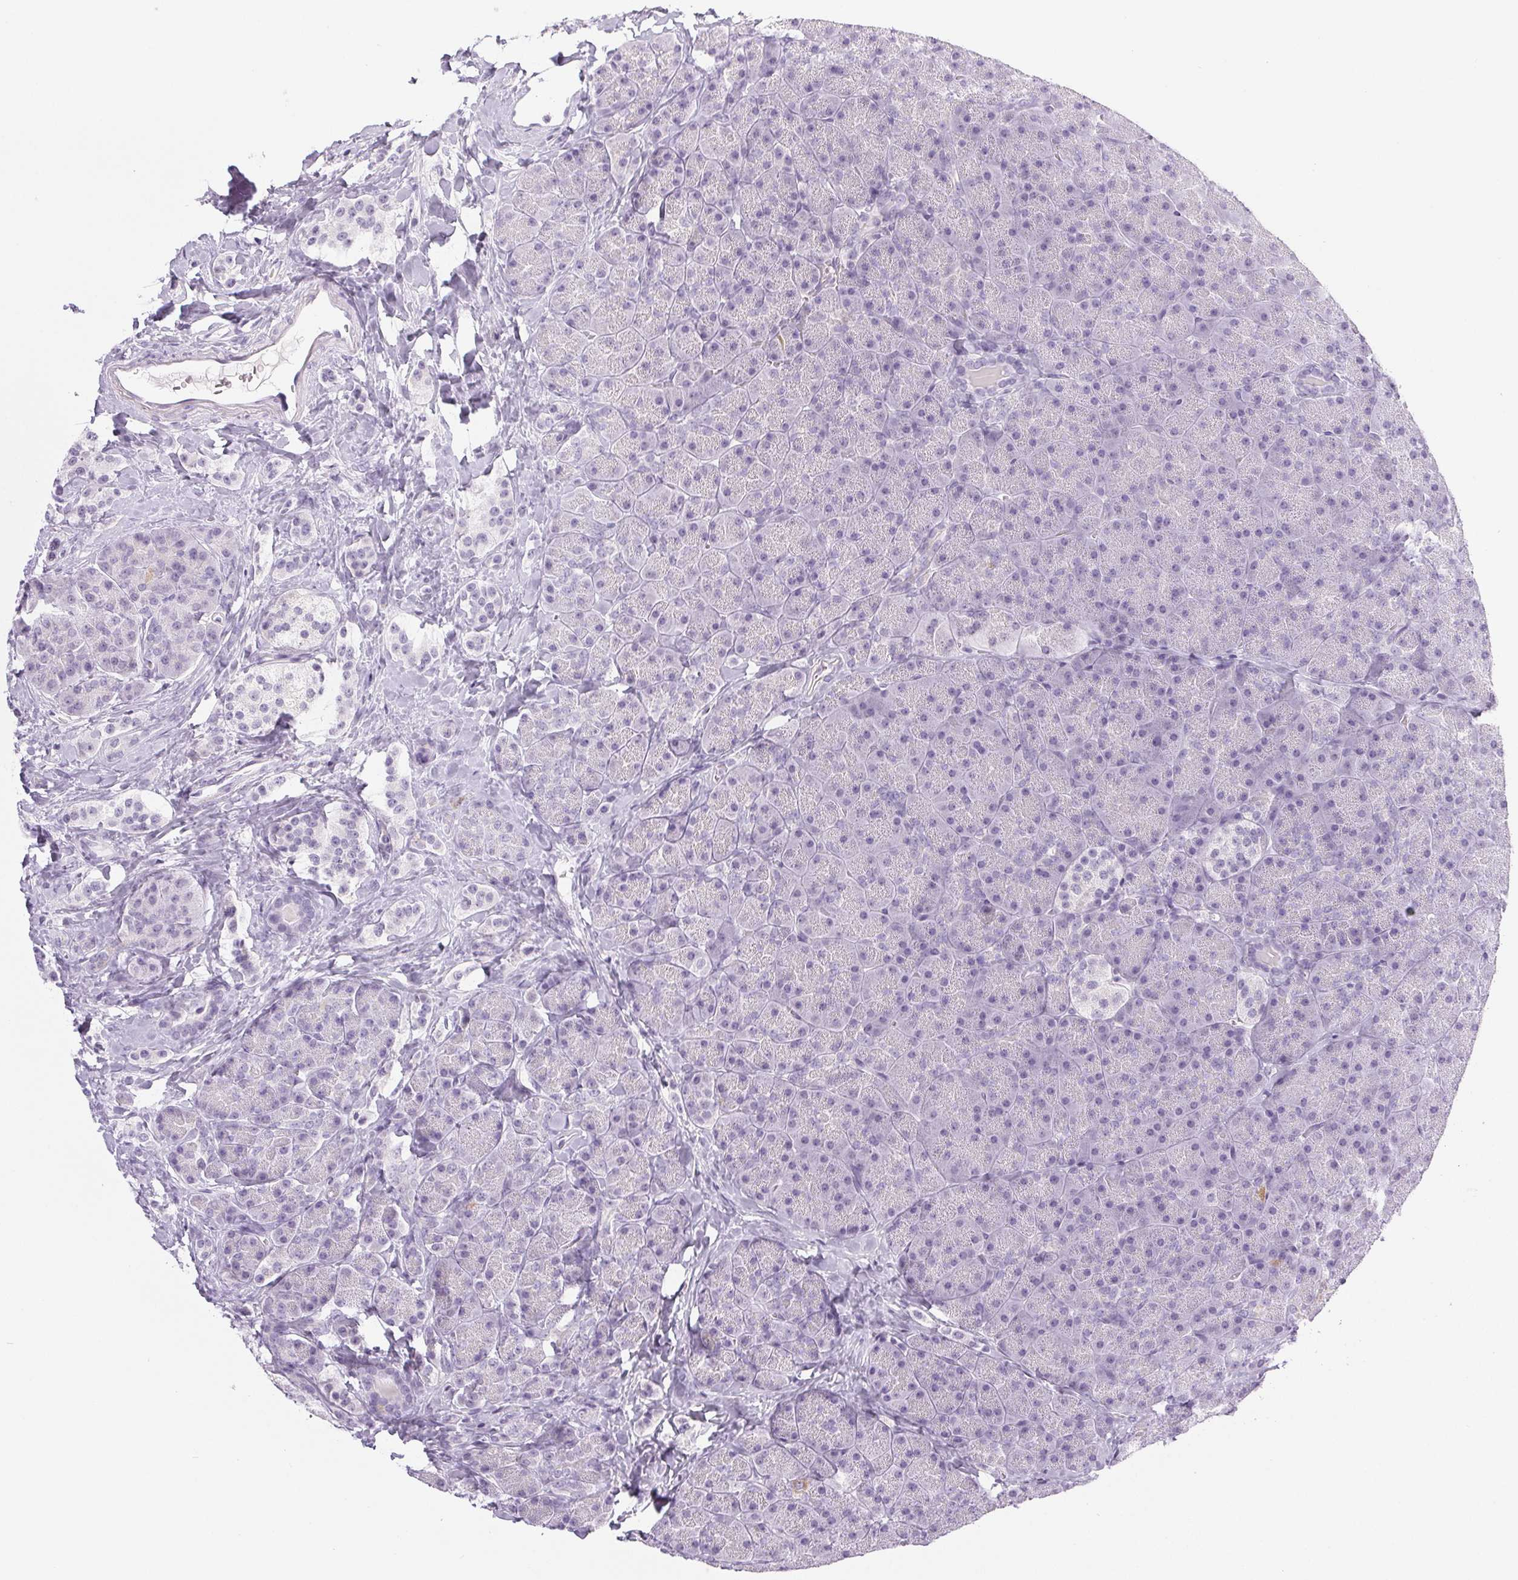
{"staining": {"intensity": "negative", "quantity": "none", "location": "none"}, "tissue": "carcinoid", "cell_type": "Tumor cells", "image_type": "cancer", "snomed": [{"axis": "morphology", "description": "Normal tissue, NOS"}, {"axis": "morphology", "description": "Carcinoid, malignant, NOS"}, {"axis": "topography", "description": "Pancreas"}], "caption": "The image shows no staining of tumor cells in carcinoid.", "gene": "COL7A1", "patient": {"sex": "male", "age": 36}}